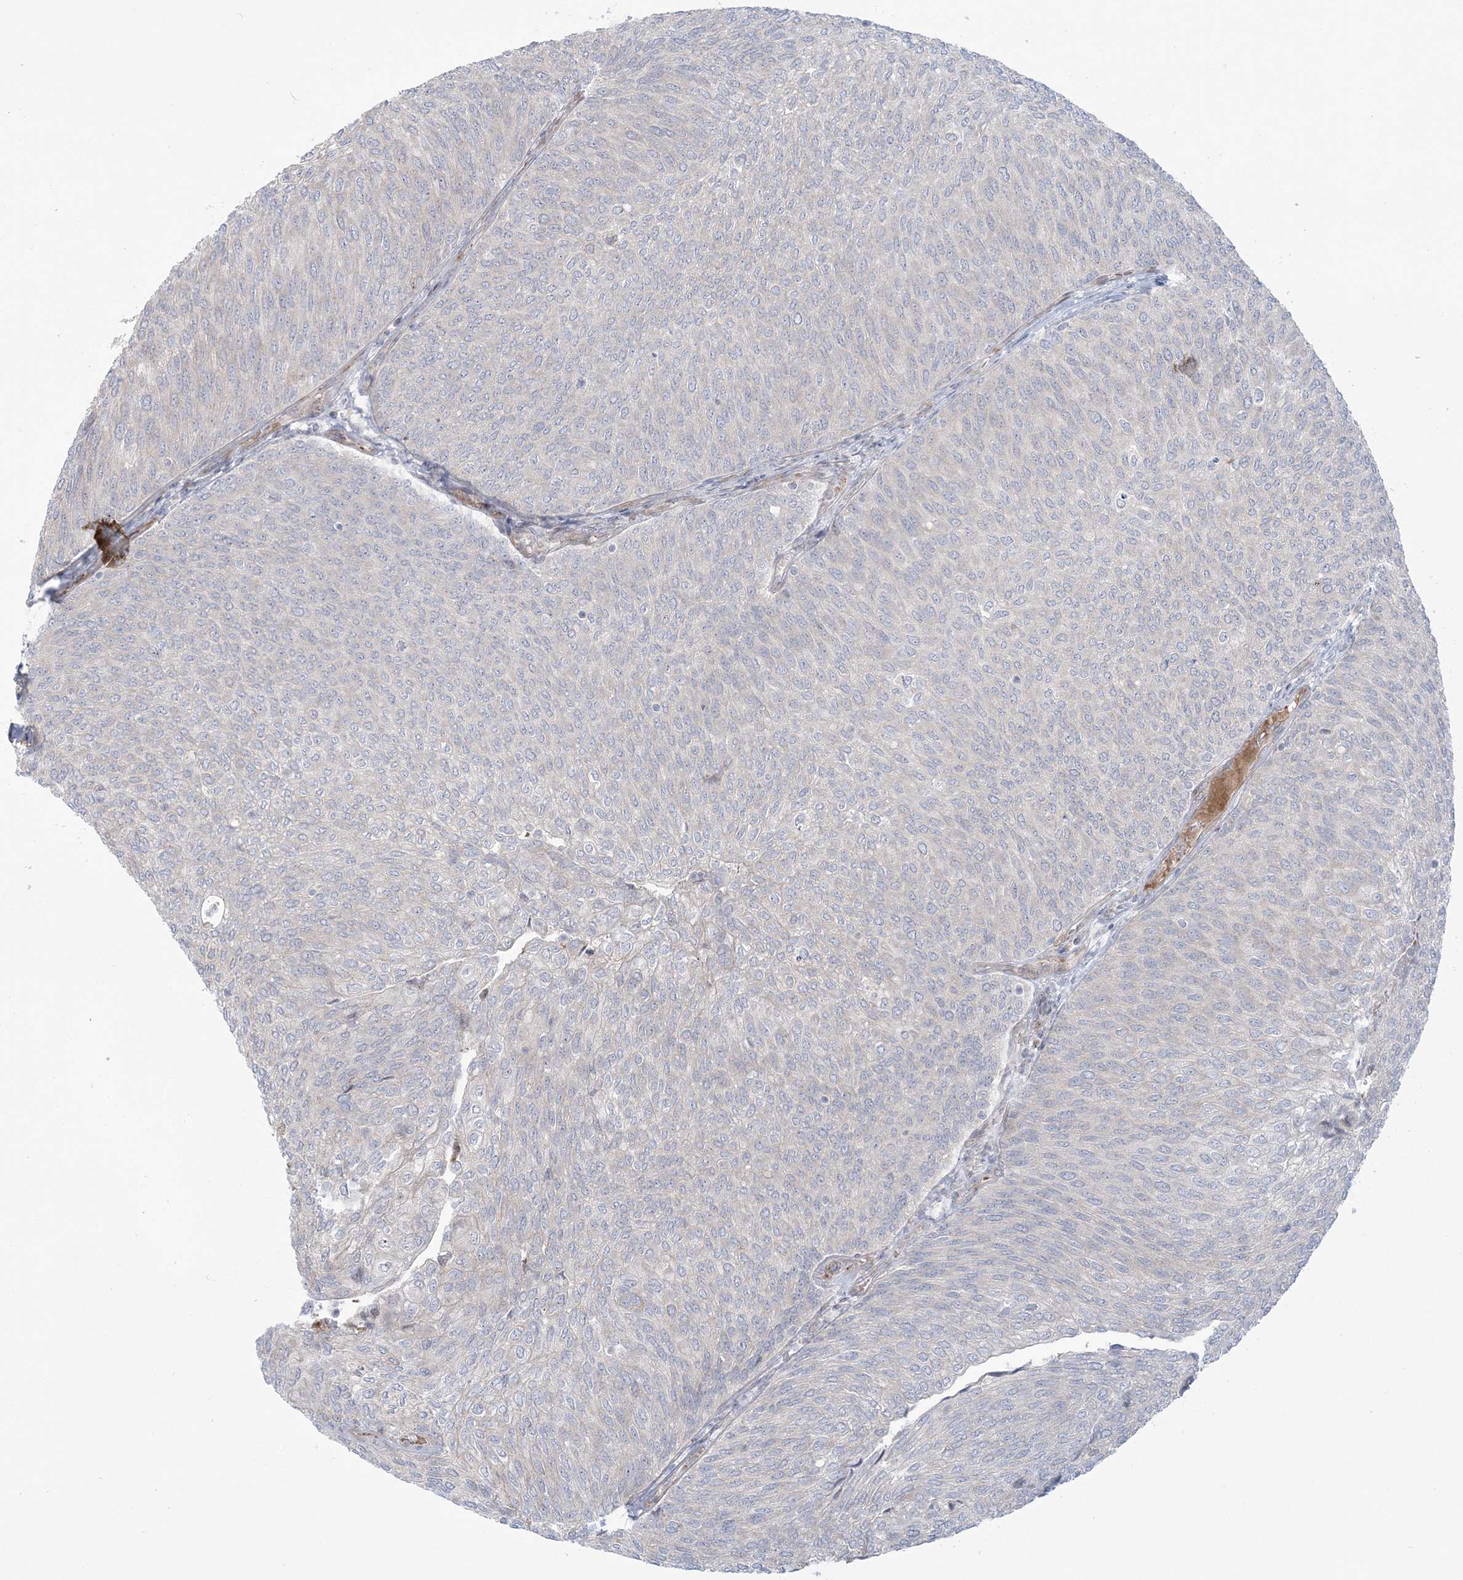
{"staining": {"intensity": "negative", "quantity": "none", "location": "none"}, "tissue": "urothelial cancer", "cell_type": "Tumor cells", "image_type": "cancer", "snomed": [{"axis": "morphology", "description": "Urothelial carcinoma, Low grade"}, {"axis": "topography", "description": "Urinary bladder"}], "caption": "High power microscopy micrograph of an immunohistochemistry histopathology image of urothelial cancer, revealing no significant expression in tumor cells.", "gene": "NUDT9", "patient": {"sex": "female", "age": 79}}